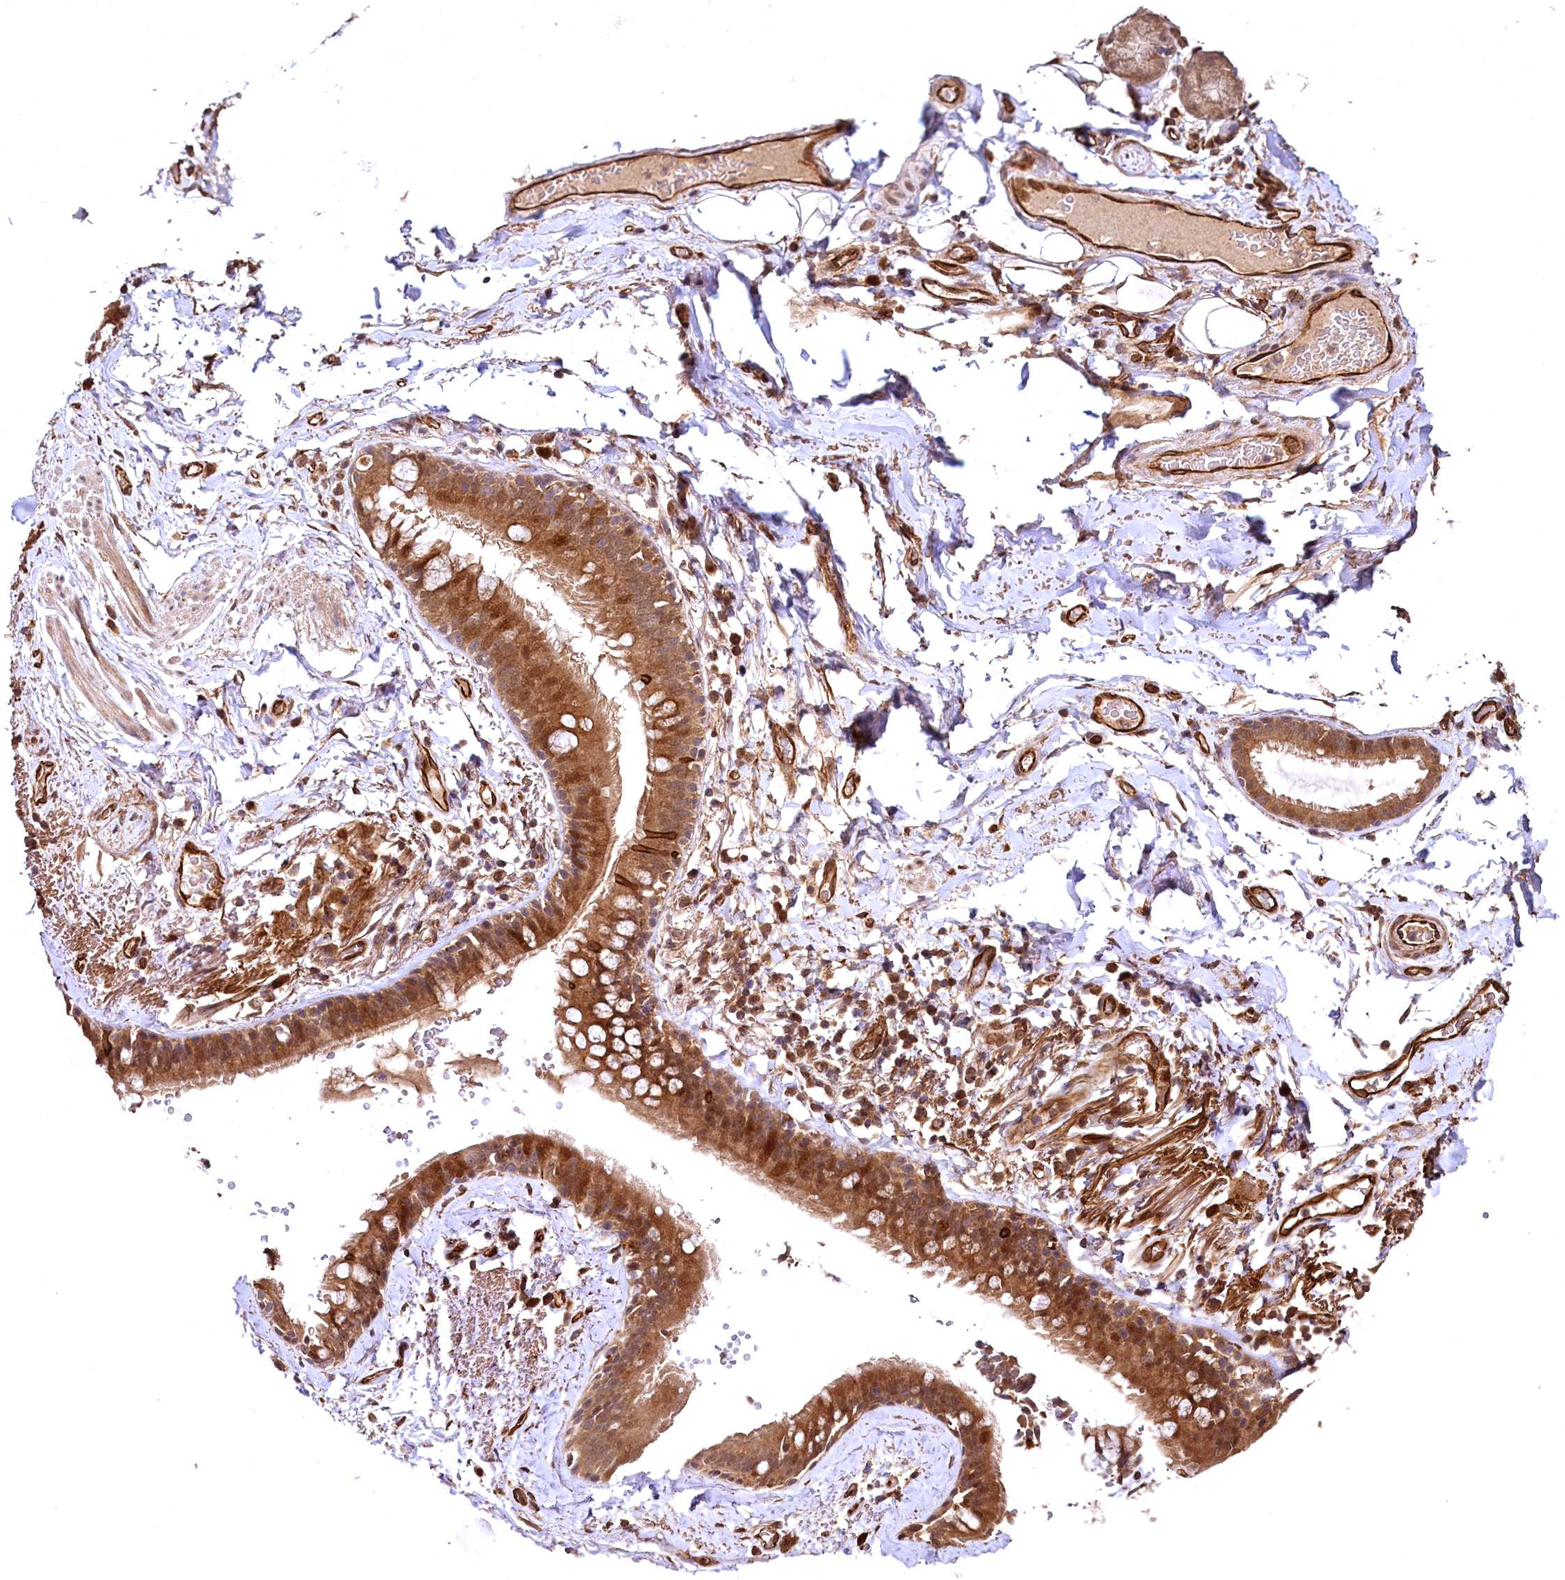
{"staining": {"intensity": "negative", "quantity": "none", "location": "none"}, "tissue": "adipose tissue", "cell_type": "Adipocytes", "image_type": "normal", "snomed": [{"axis": "morphology", "description": "Normal tissue, NOS"}, {"axis": "topography", "description": "Lymph node"}, {"axis": "topography", "description": "Bronchus"}], "caption": "Immunohistochemical staining of normal human adipose tissue shows no significant staining in adipocytes.", "gene": "TBCEL", "patient": {"sex": "male", "age": 63}}